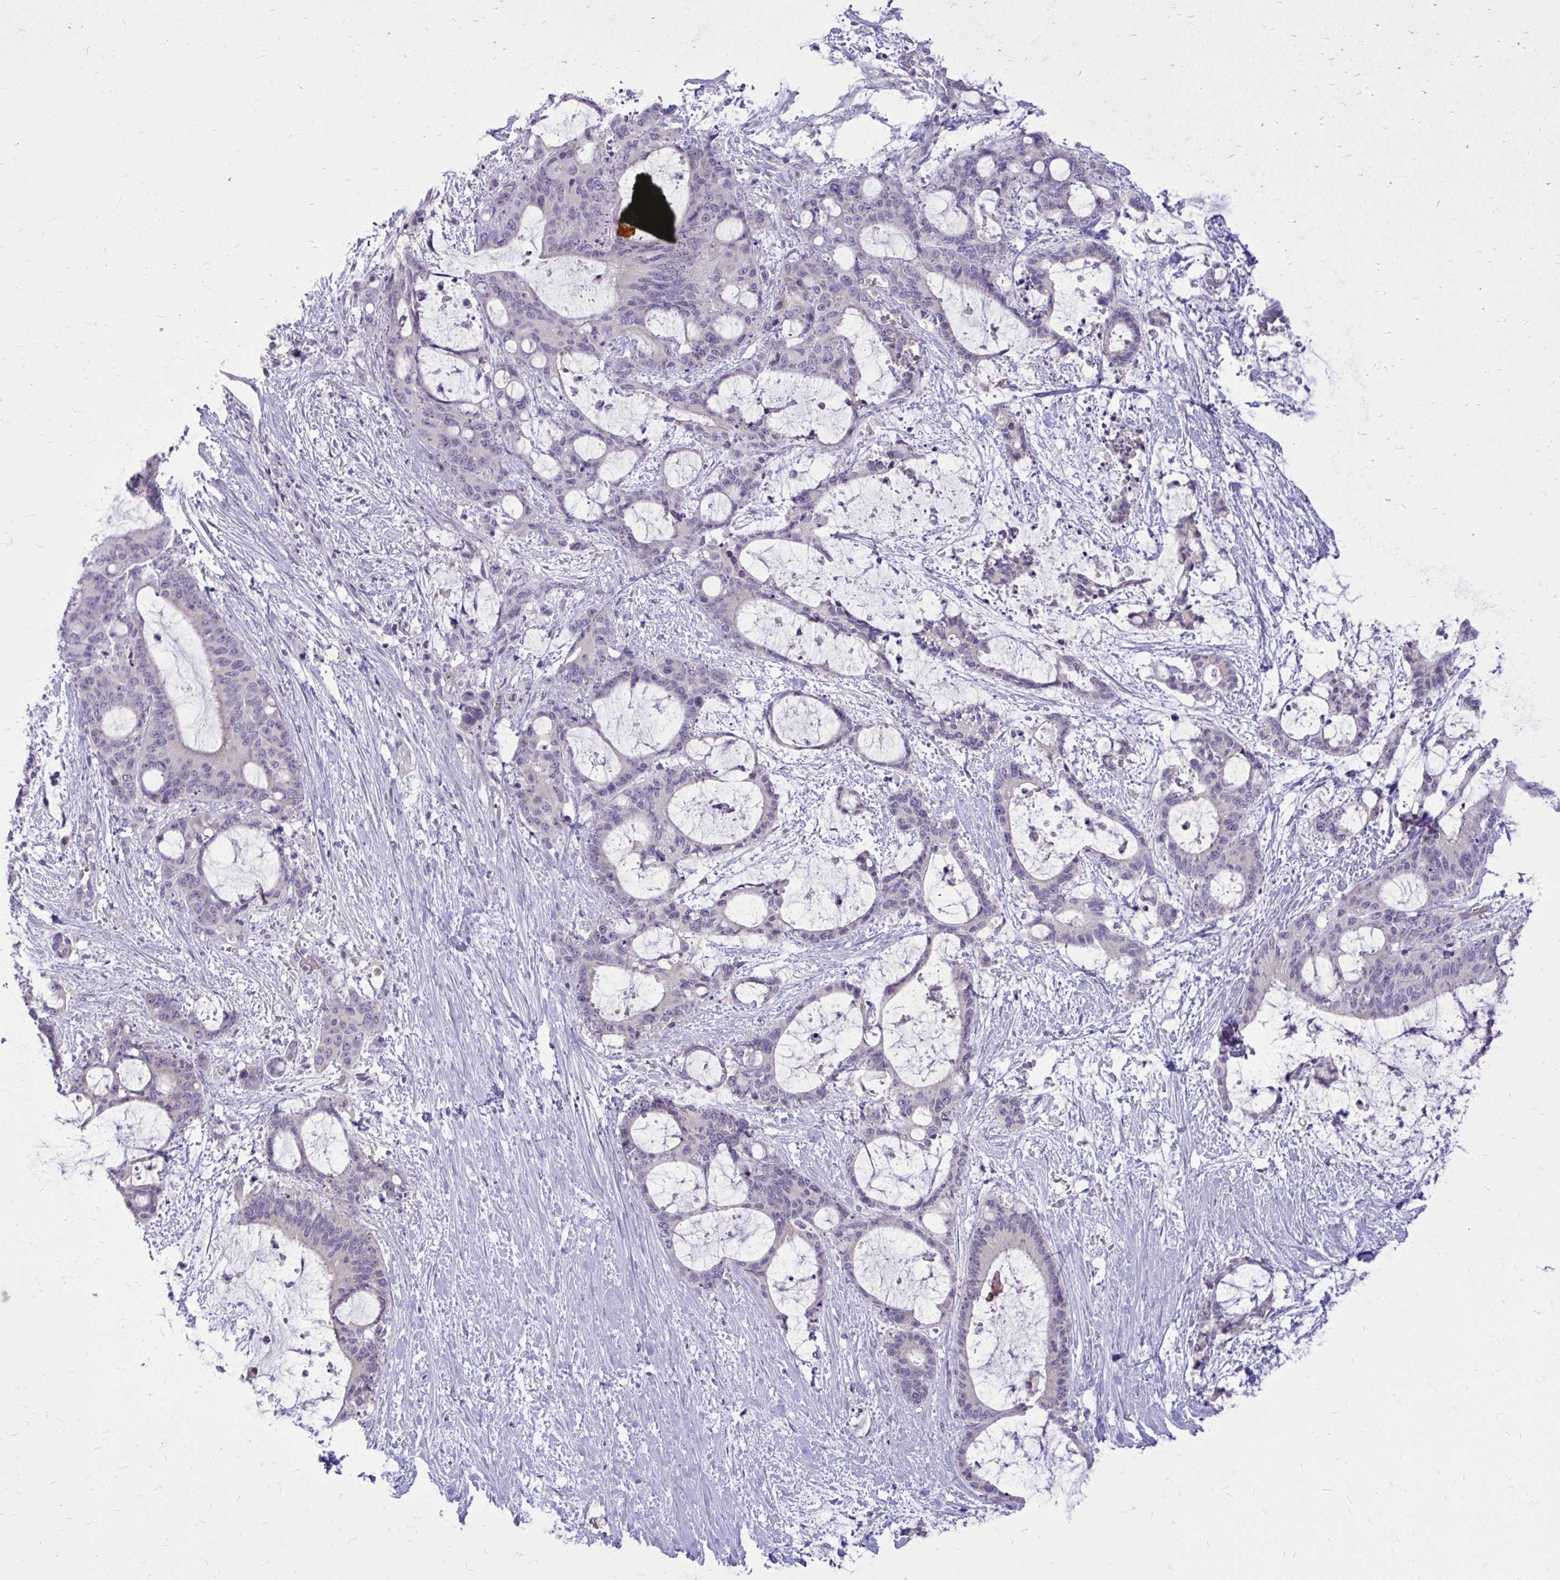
{"staining": {"intensity": "negative", "quantity": "none", "location": "none"}, "tissue": "liver cancer", "cell_type": "Tumor cells", "image_type": "cancer", "snomed": [{"axis": "morphology", "description": "Normal tissue, NOS"}, {"axis": "morphology", "description": "Cholangiocarcinoma"}, {"axis": "topography", "description": "Liver"}, {"axis": "topography", "description": "Peripheral nerve tissue"}], "caption": "Human liver cancer (cholangiocarcinoma) stained for a protein using IHC displays no expression in tumor cells.", "gene": "DPY19L1", "patient": {"sex": "female", "age": 73}}